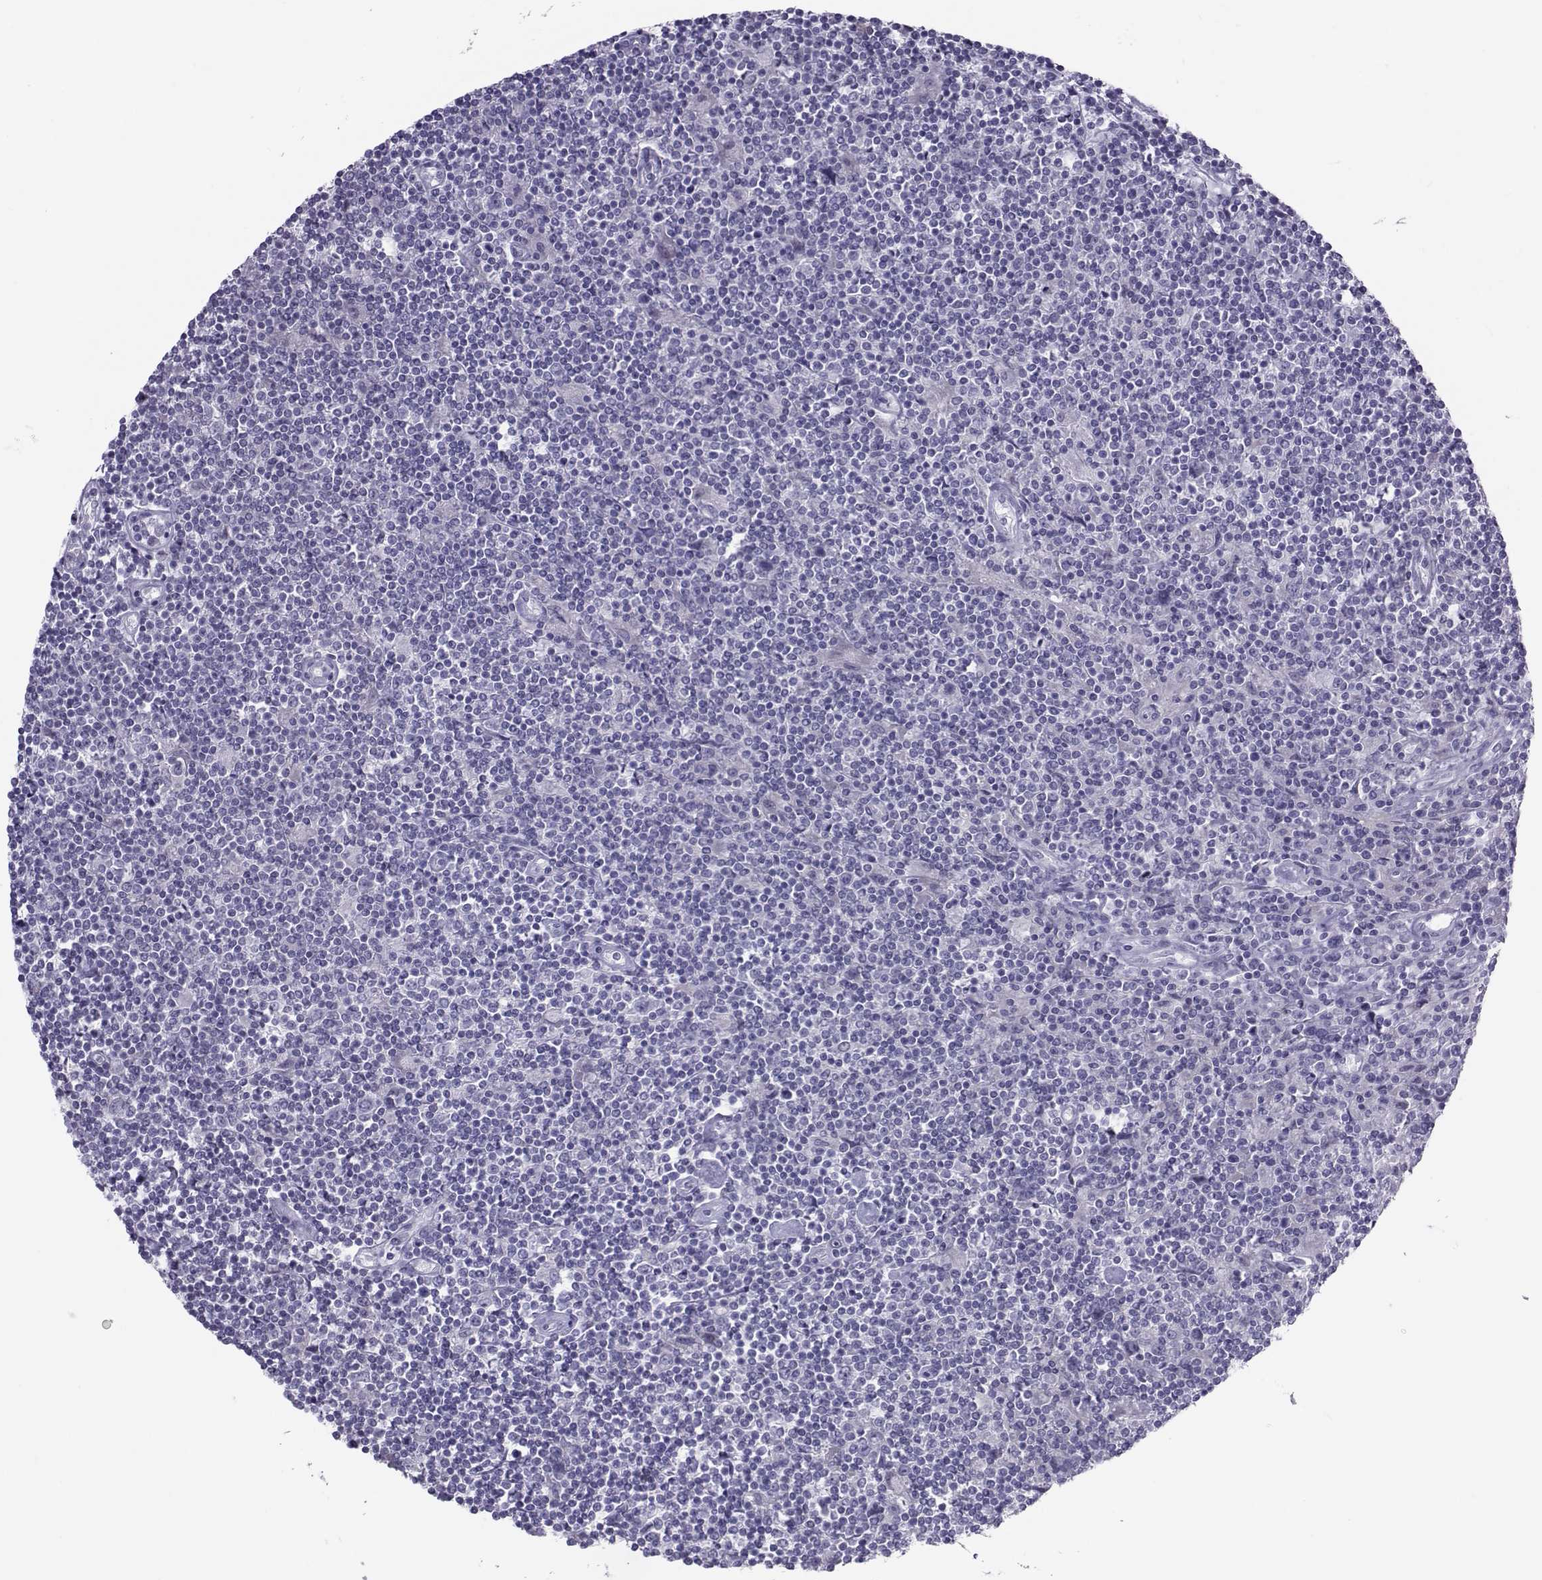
{"staining": {"intensity": "negative", "quantity": "none", "location": "none"}, "tissue": "lymphoma", "cell_type": "Tumor cells", "image_type": "cancer", "snomed": [{"axis": "morphology", "description": "Hodgkin's disease, NOS"}, {"axis": "topography", "description": "Lymph node"}], "caption": "Human Hodgkin's disease stained for a protein using immunohistochemistry (IHC) exhibits no expression in tumor cells.", "gene": "TRPM7", "patient": {"sex": "male", "age": 40}}